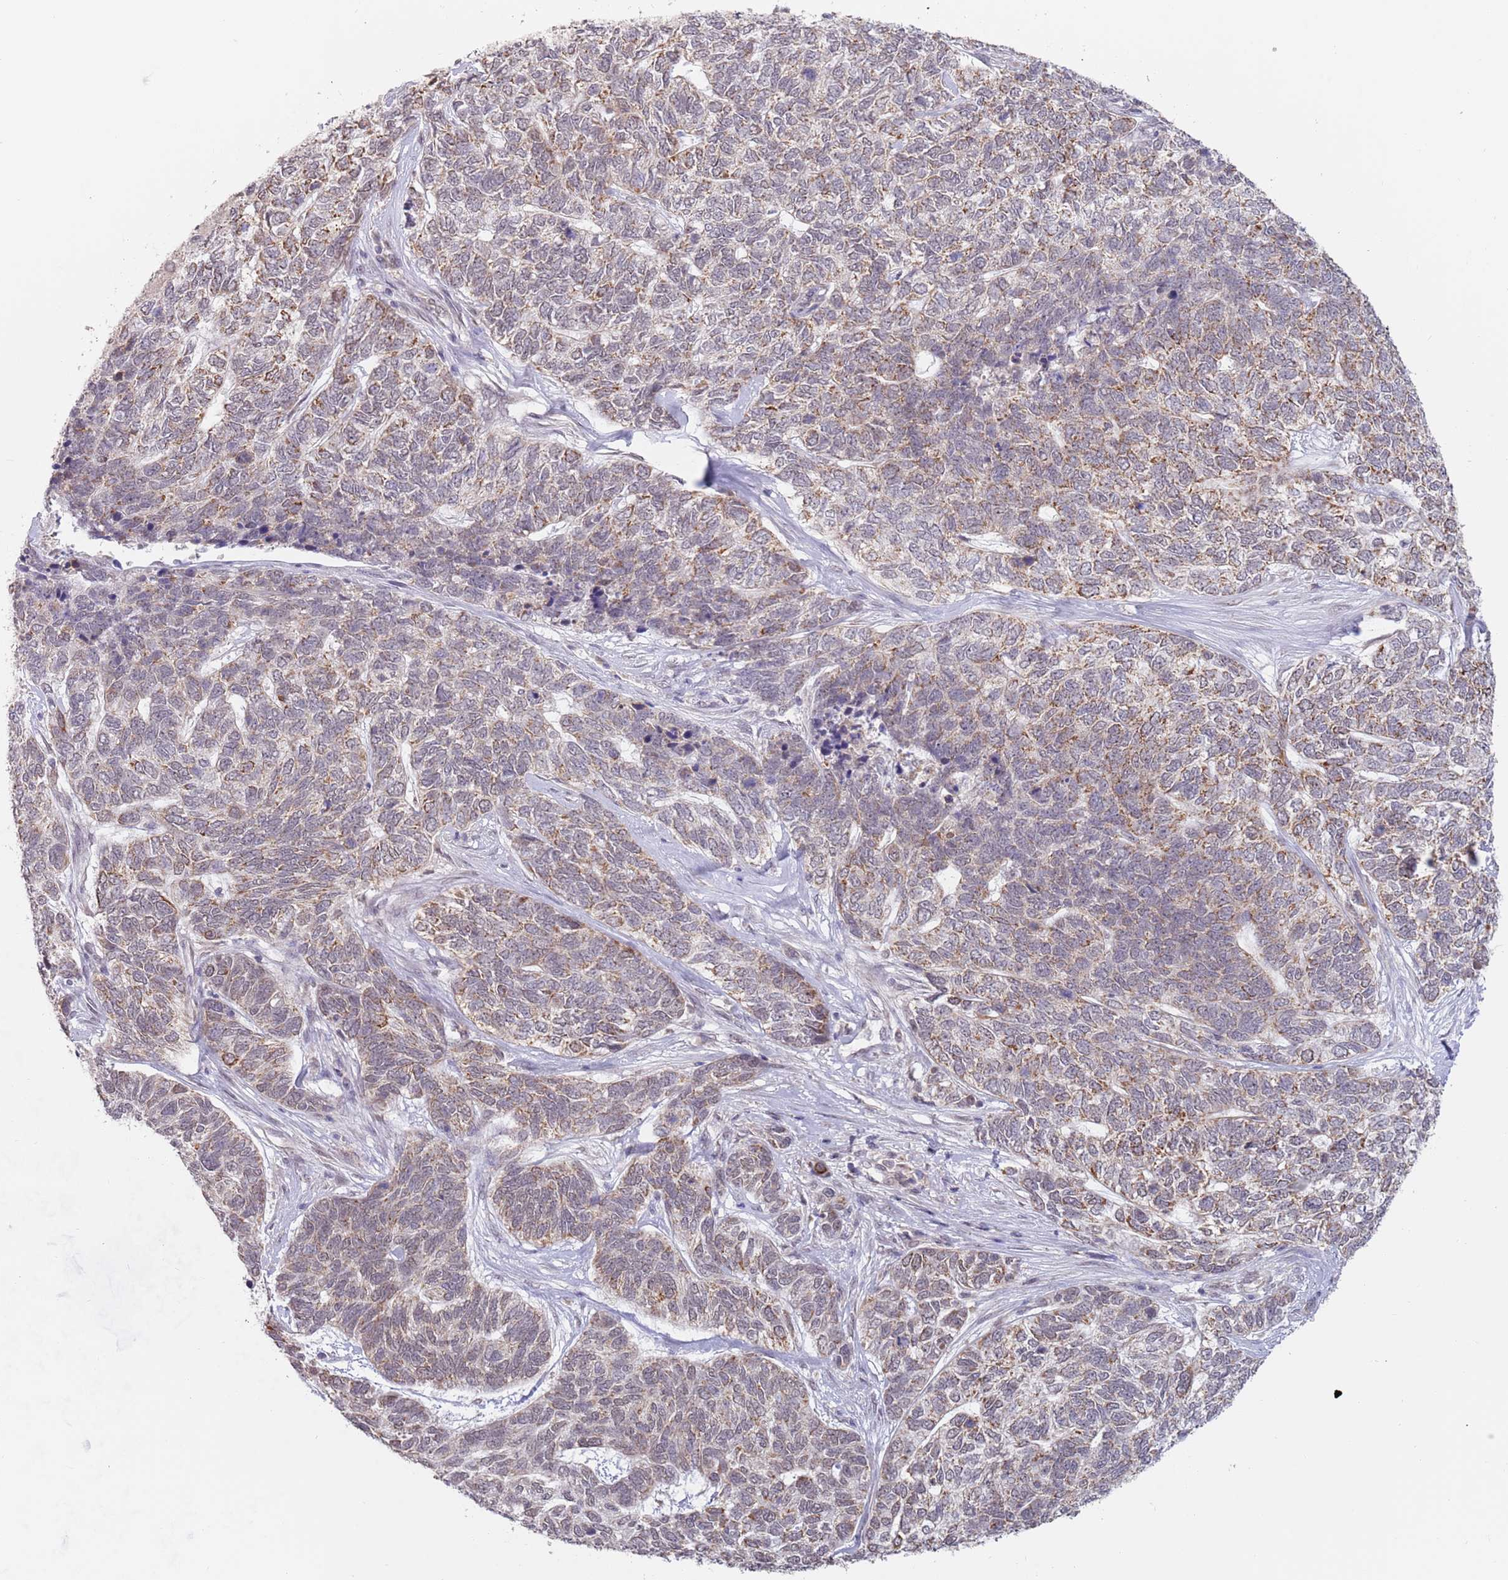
{"staining": {"intensity": "moderate", "quantity": "25%-75%", "location": "cytoplasmic/membranous"}, "tissue": "skin cancer", "cell_type": "Tumor cells", "image_type": "cancer", "snomed": [{"axis": "morphology", "description": "Basal cell carcinoma"}, {"axis": "topography", "description": "Skin"}], "caption": "There is medium levels of moderate cytoplasmic/membranous expression in tumor cells of skin basal cell carcinoma, as demonstrated by immunohistochemical staining (brown color).", "gene": "UQCC3", "patient": {"sex": "female", "age": 65}}